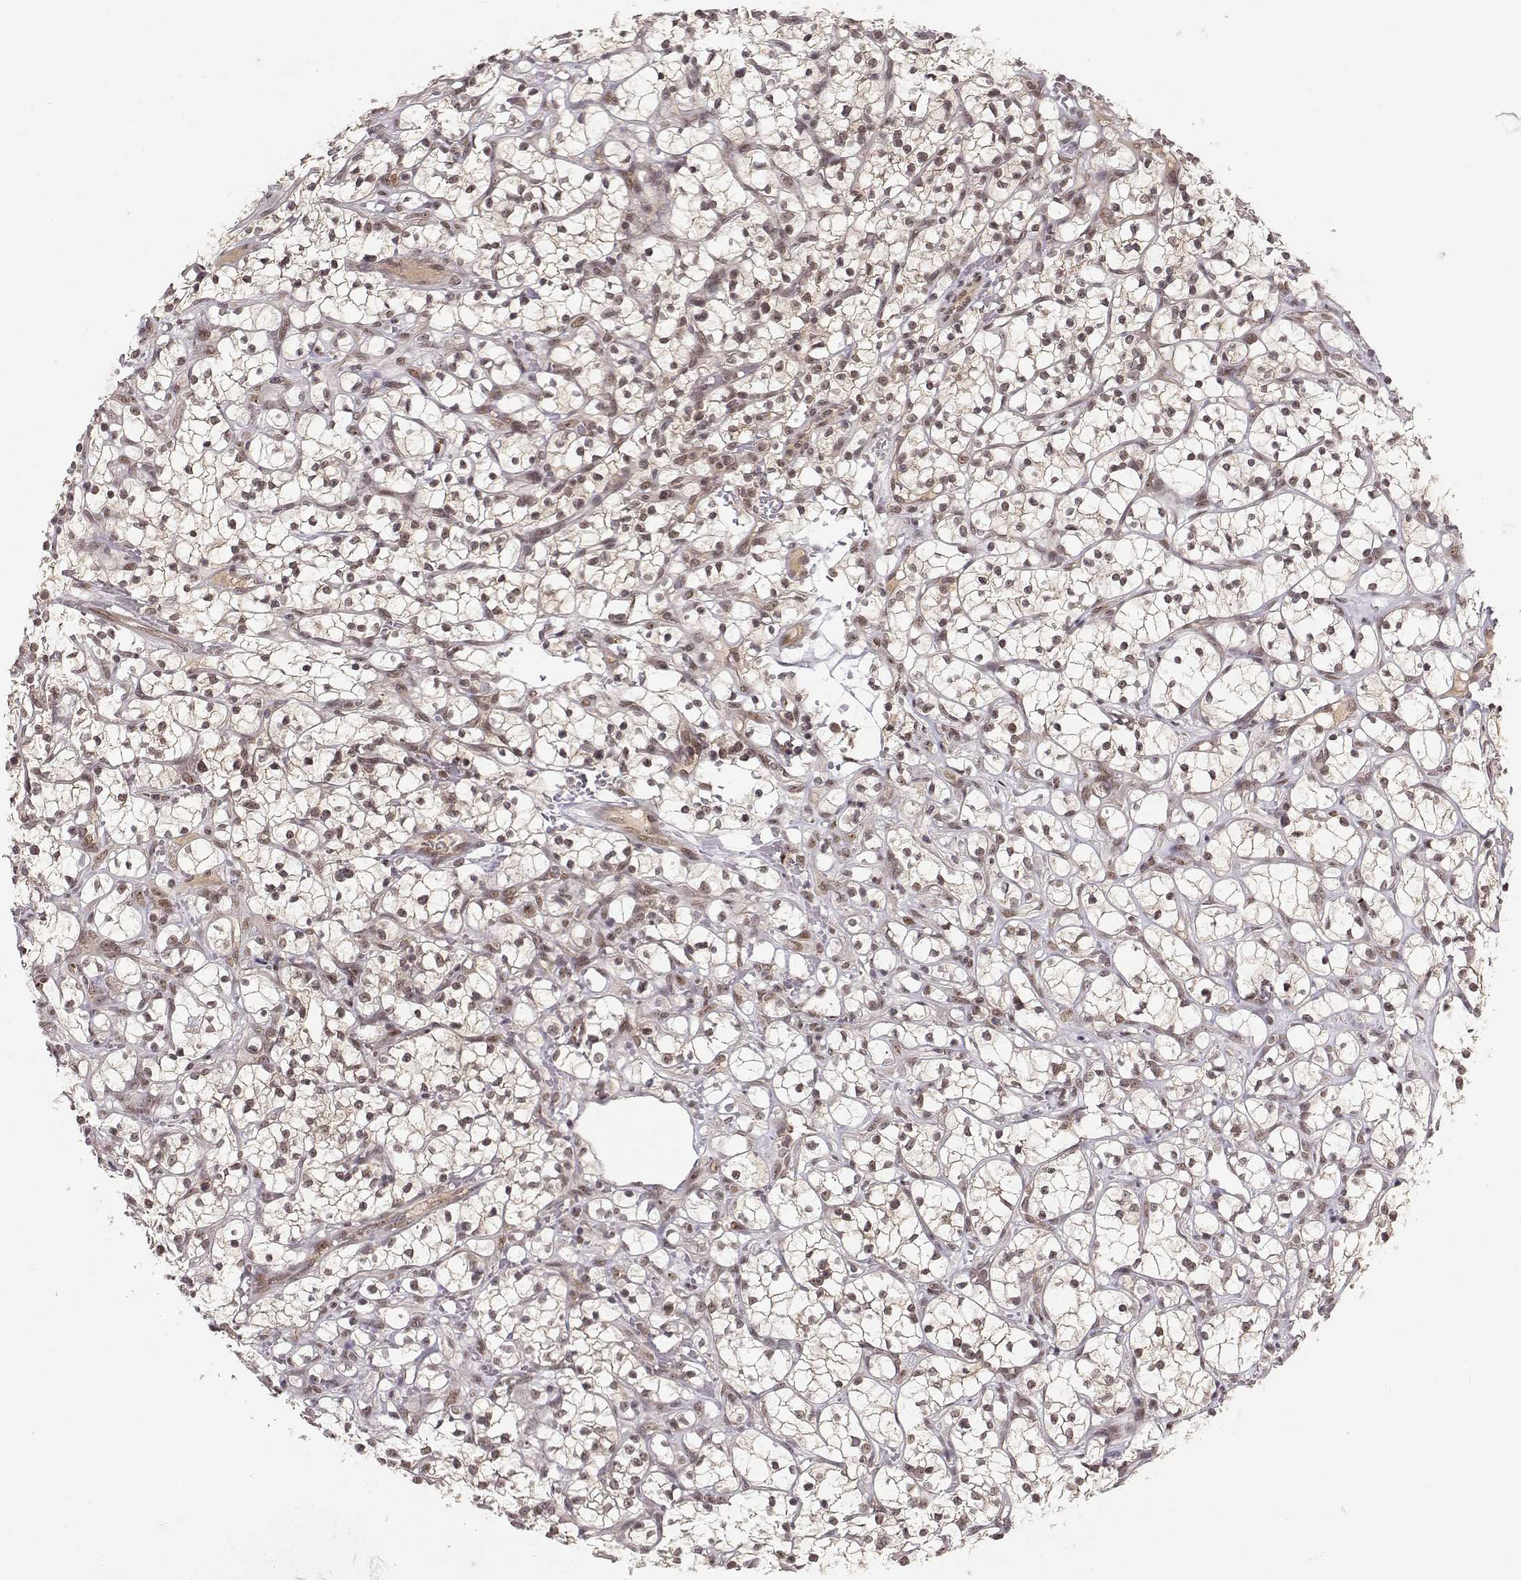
{"staining": {"intensity": "weak", "quantity": "25%-75%", "location": "nuclear"}, "tissue": "renal cancer", "cell_type": "Tumor cells", "image_type": "cancer", "snomed": [{"axis": "morphology", "description": "Adenocarcinoma, NOS"}, {"axis": "topography", "description": "Kidney"}], "caption": "High-magnification brightfield microscopy of renal adenocarcinoma stained with DAB (3,3'-diaminobenzidine) (brown) and counterstained with hematoxylin (blue). tumor cells exhibit weak nuclear staining is appreciated in approximately25%-75% of cells.", "gene": "CSNK2A1", "patient": {"sex": "female", "age": 64}}